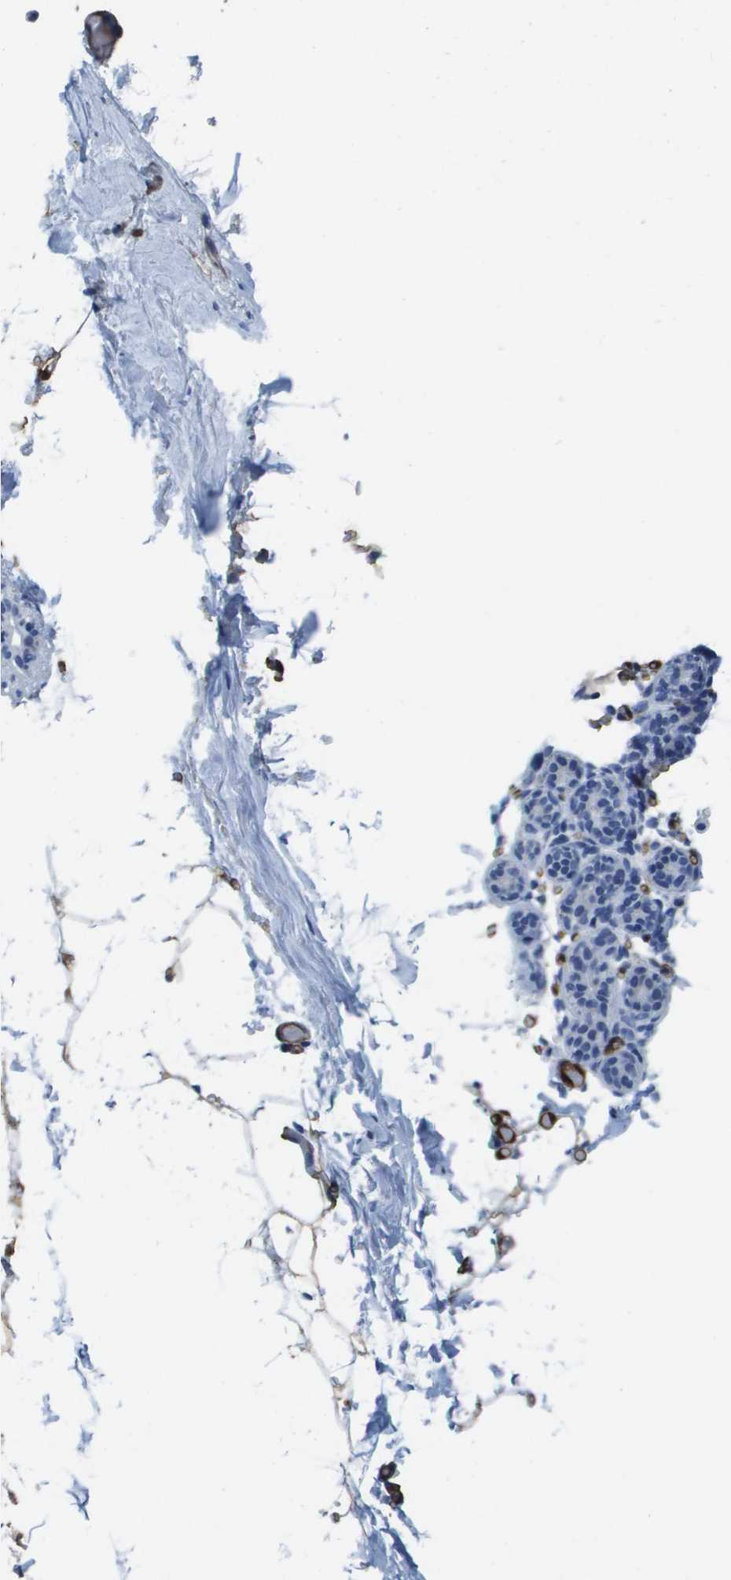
{"staining": {"intensity": "moderate", "quantity": ">75%", "location": "cytoplasmic/membranous,nuclear"}, "tissue": "adipose tissue", "cell_type": "Adipocytes", "image_type": "normal", "snomed": [{"axis": "morphology", "description": "Normal tissue, NOS"}, {"axis": "topography", "description": "Breast"}, {"axis": "topography", "description": "Soft tissue"}], "caption": "Protein staining reveals moderate cytoplasmic/membranous,nuclear staining in approximately >75% of adipocytes in benign adipose tissue. The staining was performed using DAB to visualize the protein expression in brown, while the nuclei were stained in blue with hematoxylin (Magnification: 20x).", "gene": "FABP5", "patient": {"sex": "female", "age": 75}}